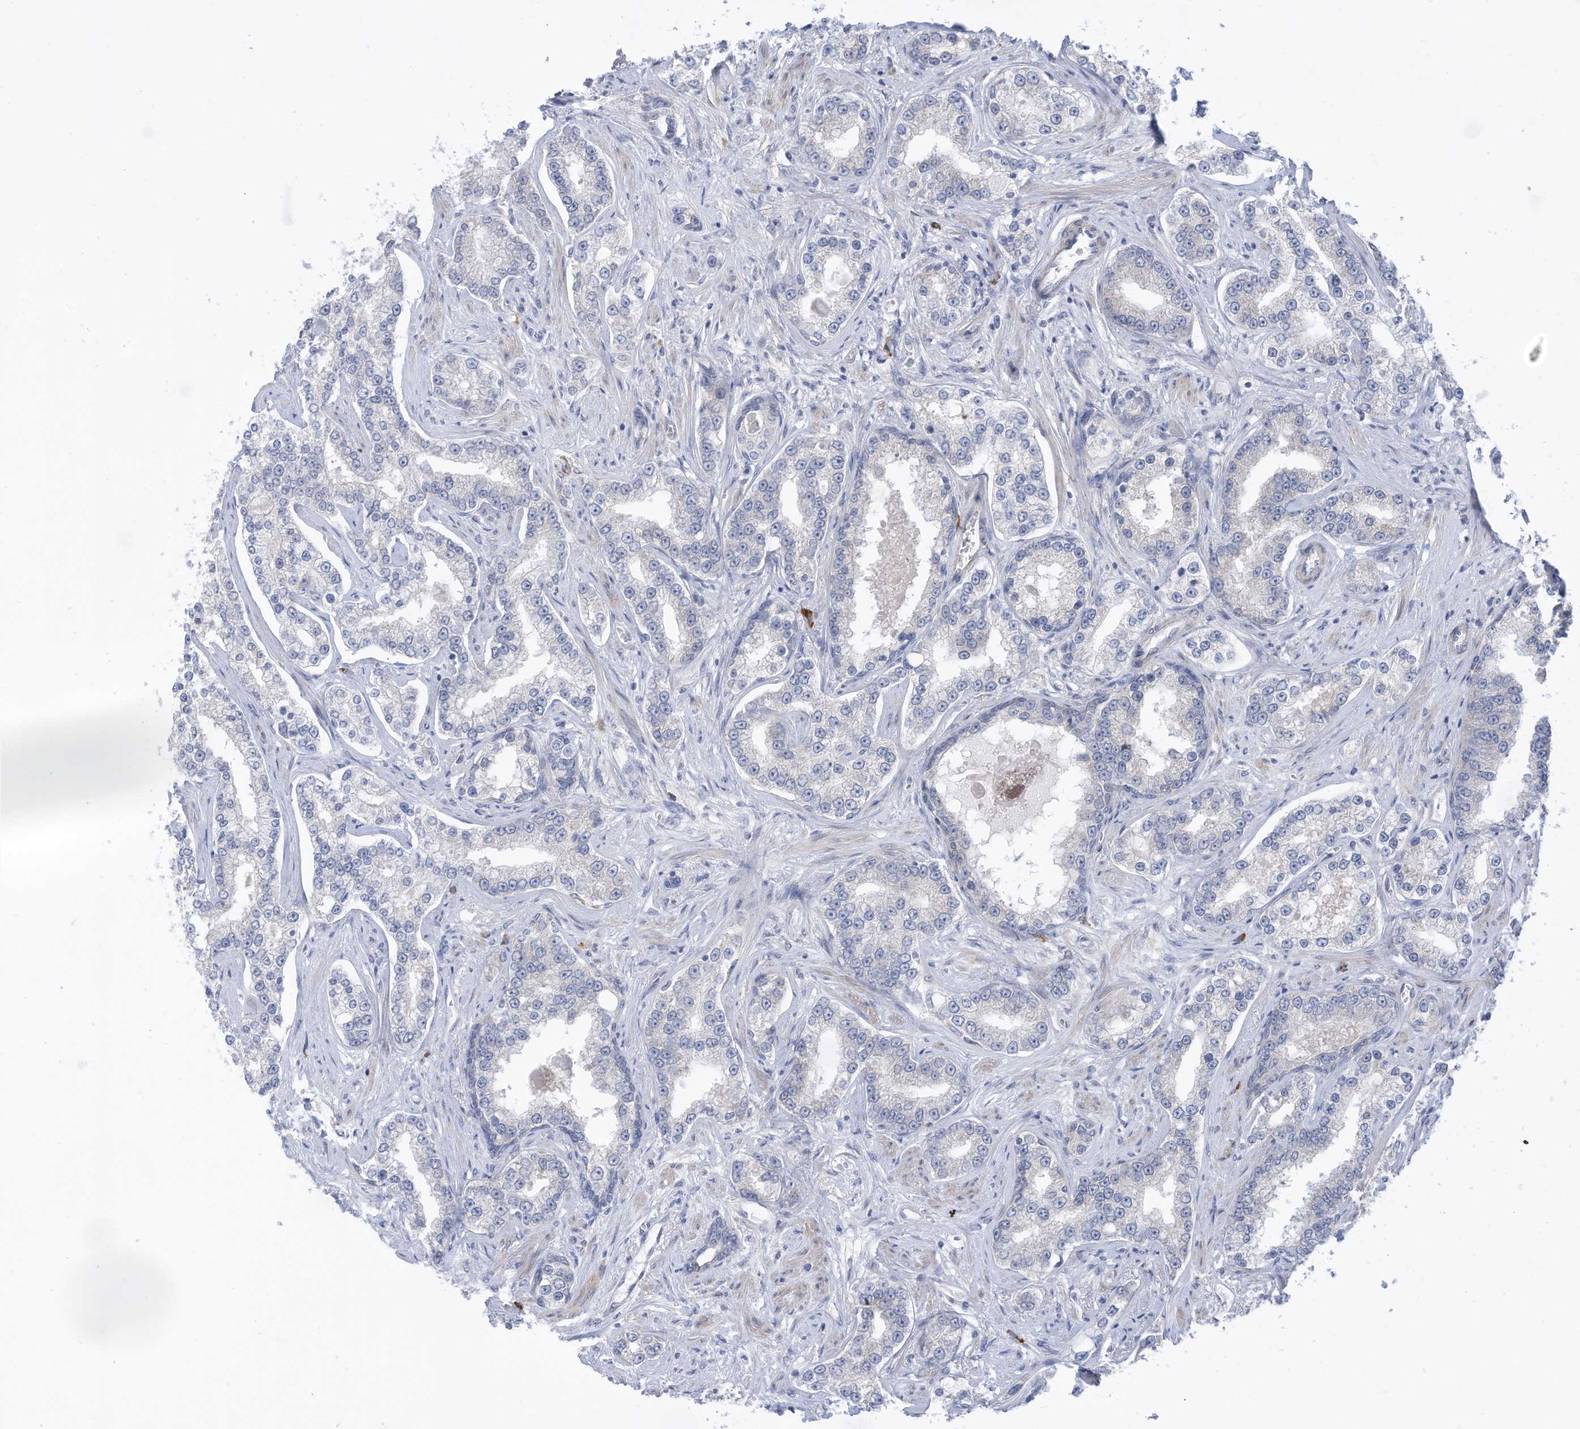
{"staining": {"intensity": "negative", "quantity": "none", "location": "none"}, "tissue": "prostate cancer", "cell_type": "Tumor cells", "image_type": "cancer", "snomed": [{"axis": "morphology", "description": "Normal tissue, NOS"}, {"axis": "morphology", "description": "Adenocarcinoma, High grade"}, {"axis": "topography", "description": "Prostate"}], "caption": "Adenocarcinoma (high-grade) (prostate) was stained to show a protein in brown. There is no significant positivity in tumor cells. The staining was performed using DAB (3,3'-diaminobenzidine) to visualize the protein expression in brown, while the nuclei were stained in blue with hematoxylin (Magnification: 20x).", "gene": "ZNF292", "patient": {"sex": "male", "age": 83}}